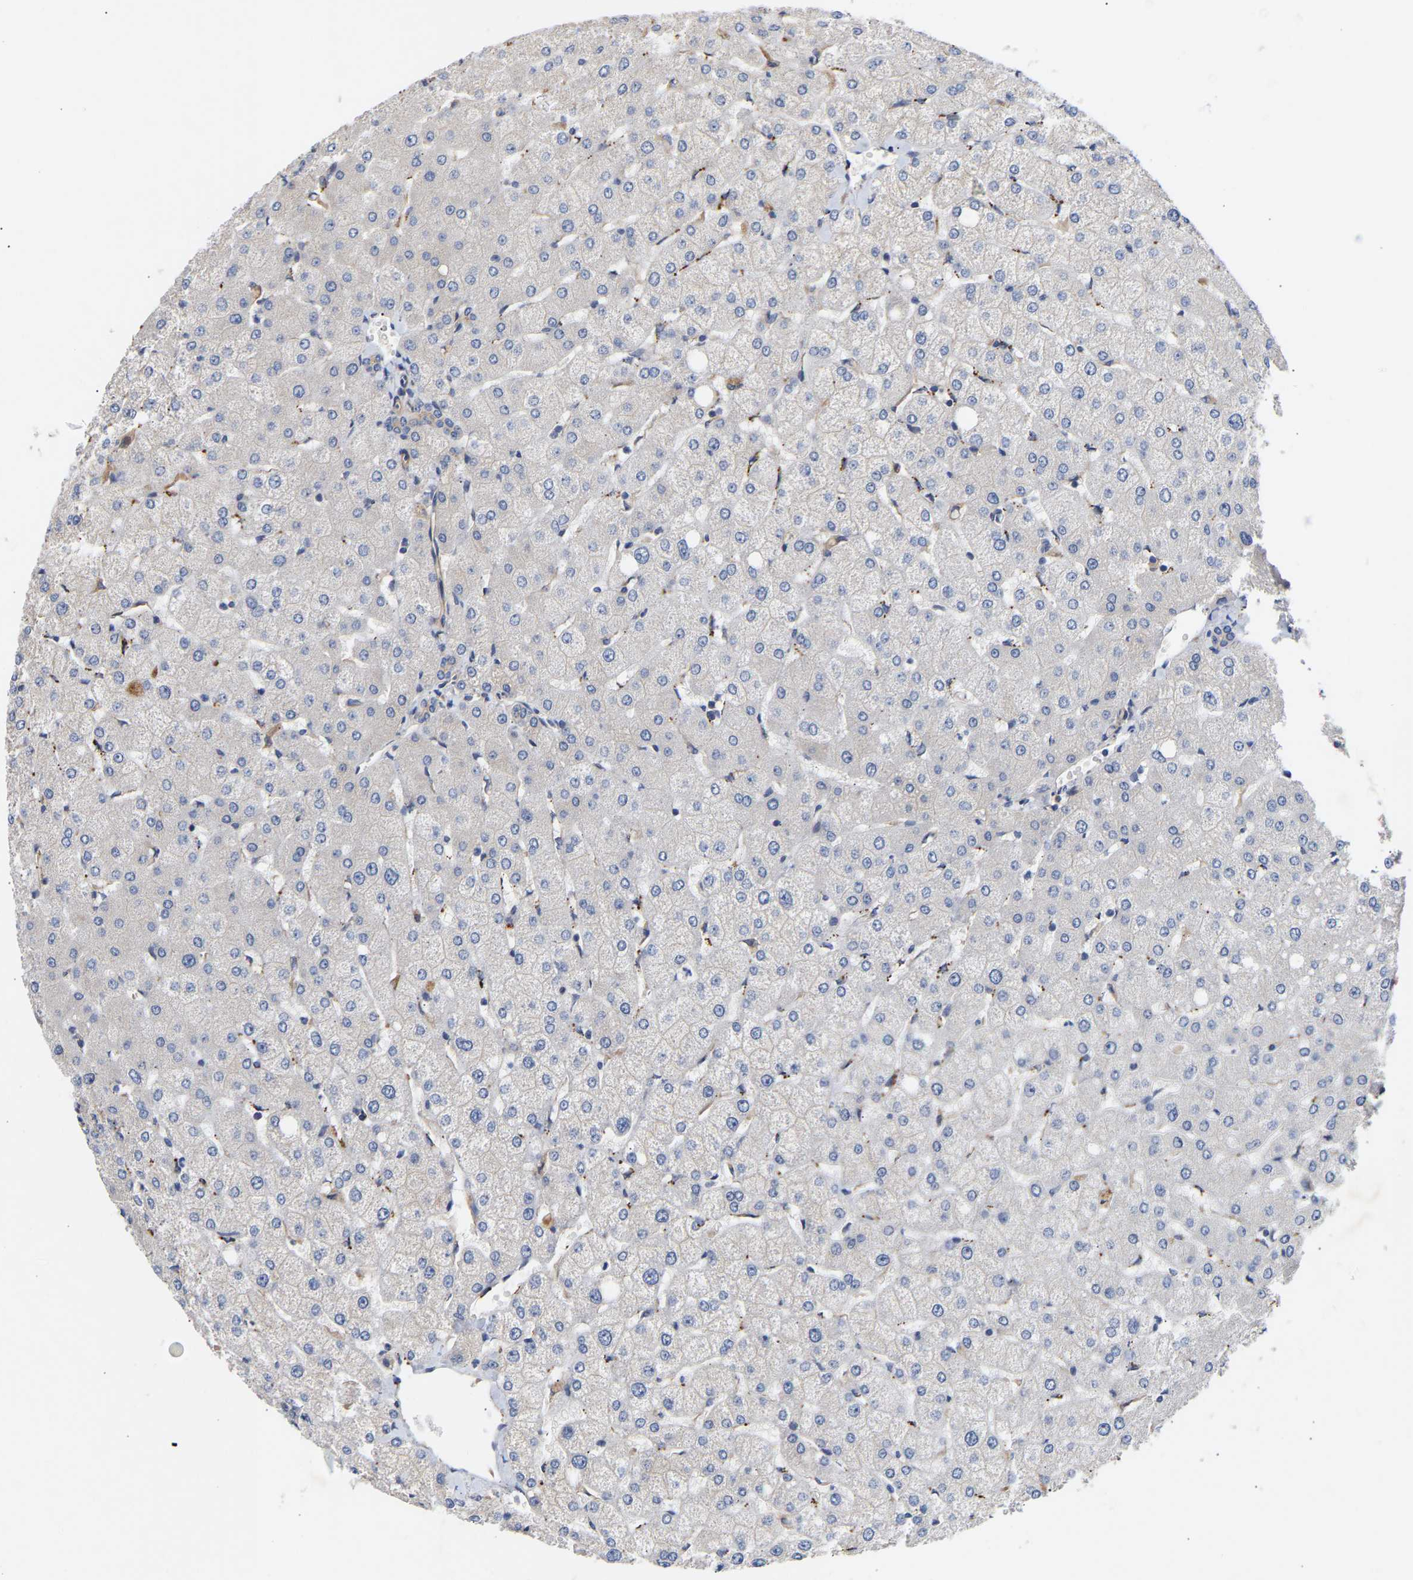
{"staining": {"intensity": "weak", "quantity": "<25%", "location": "cytoplasmic/membranous"}, "tissue": "liver", "cell_type": "Cholangiocytes", "image_type": "normal", "snomed": [{"axis": "morphology", "description": "Normal tissue, NOS"}, {"axis": "topography", "description": "Liver"}], "caption": "Human liver stained for a protein using immunohistochemistry (IHC) exhibits no staining in cholangiocytes.", "gene": "KASH5", "patient": {"sex": "female", "age": 54}}